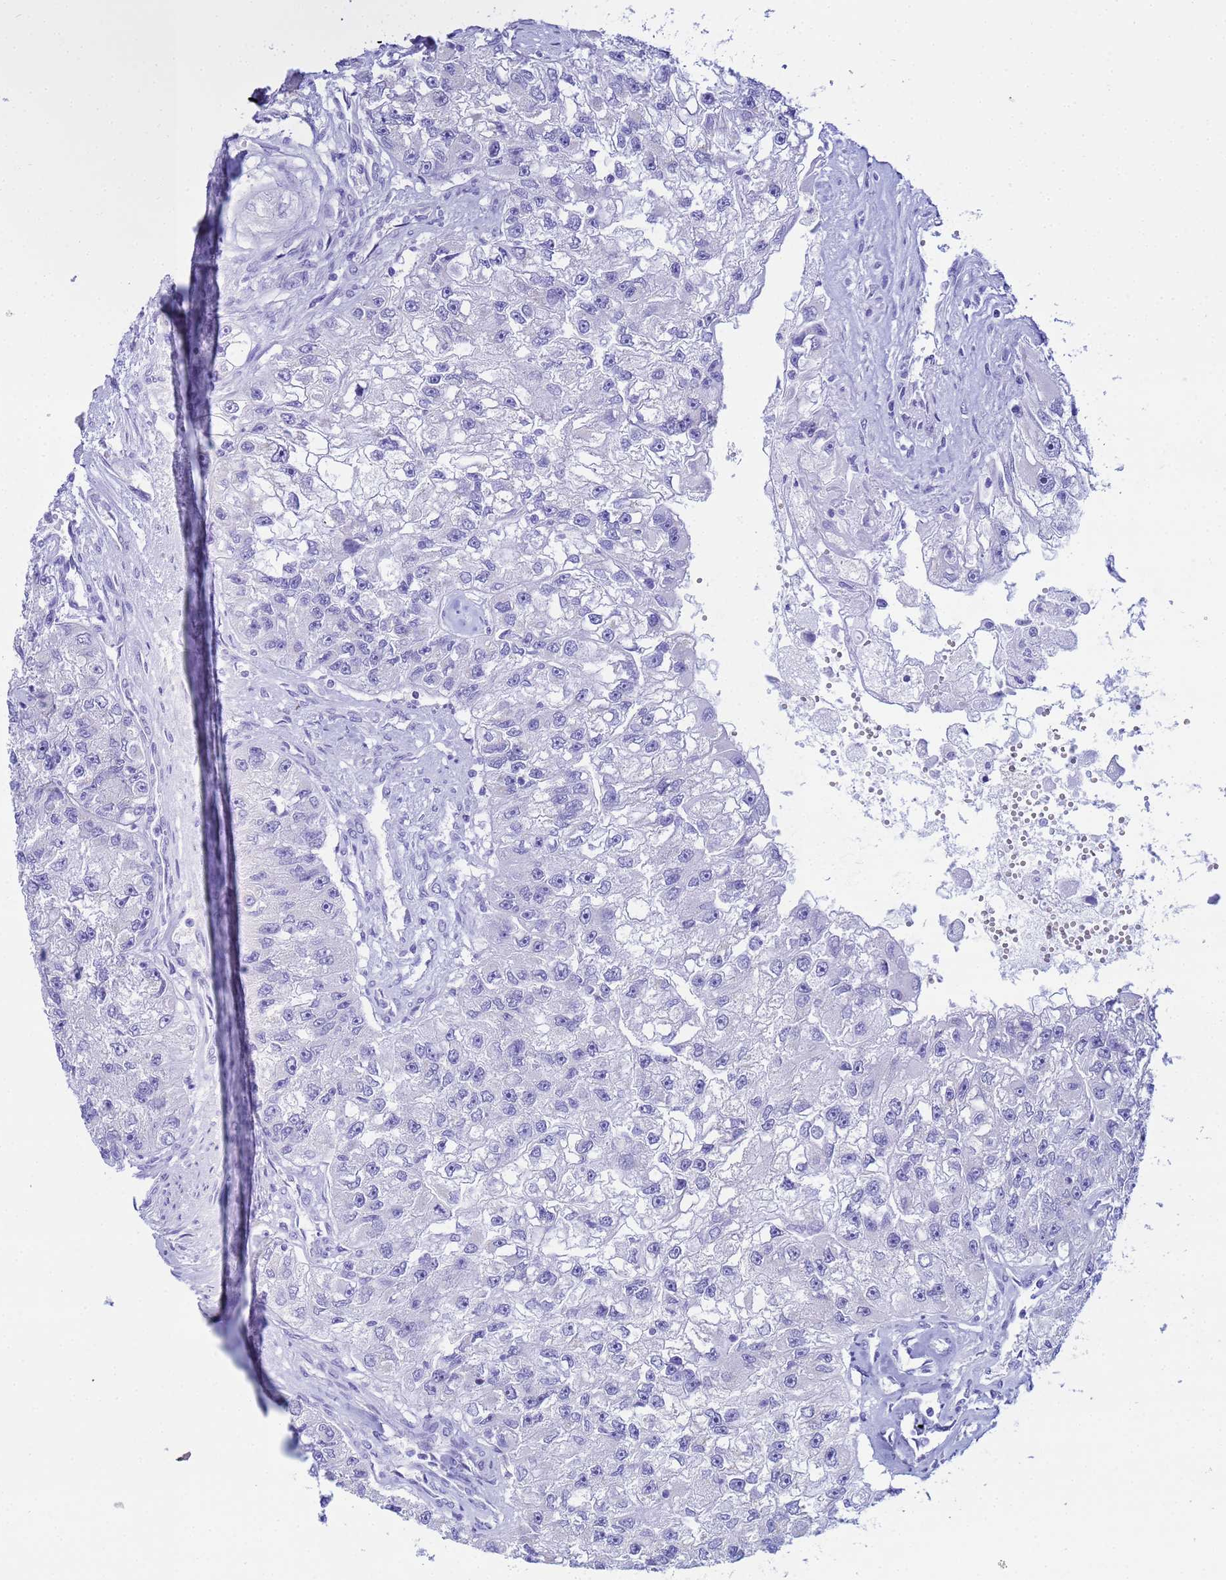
{"staining": {"intensity": "negative", "quantity": "none", "location": "none"}, "tissue": "renal cancer", "cell_type": "Tumor cells", "image_type": "cancer", "snomed": [{"axis": "morphology", "description": "Adenocarcinoma, NOS"}, {"axis": "topography", "description": "Kidney"}], "caption": "There is no significant staining in tumor cells of renal cancer.", "gene": "AQP12A", "patient": {"sex": "male", "age": 63}}